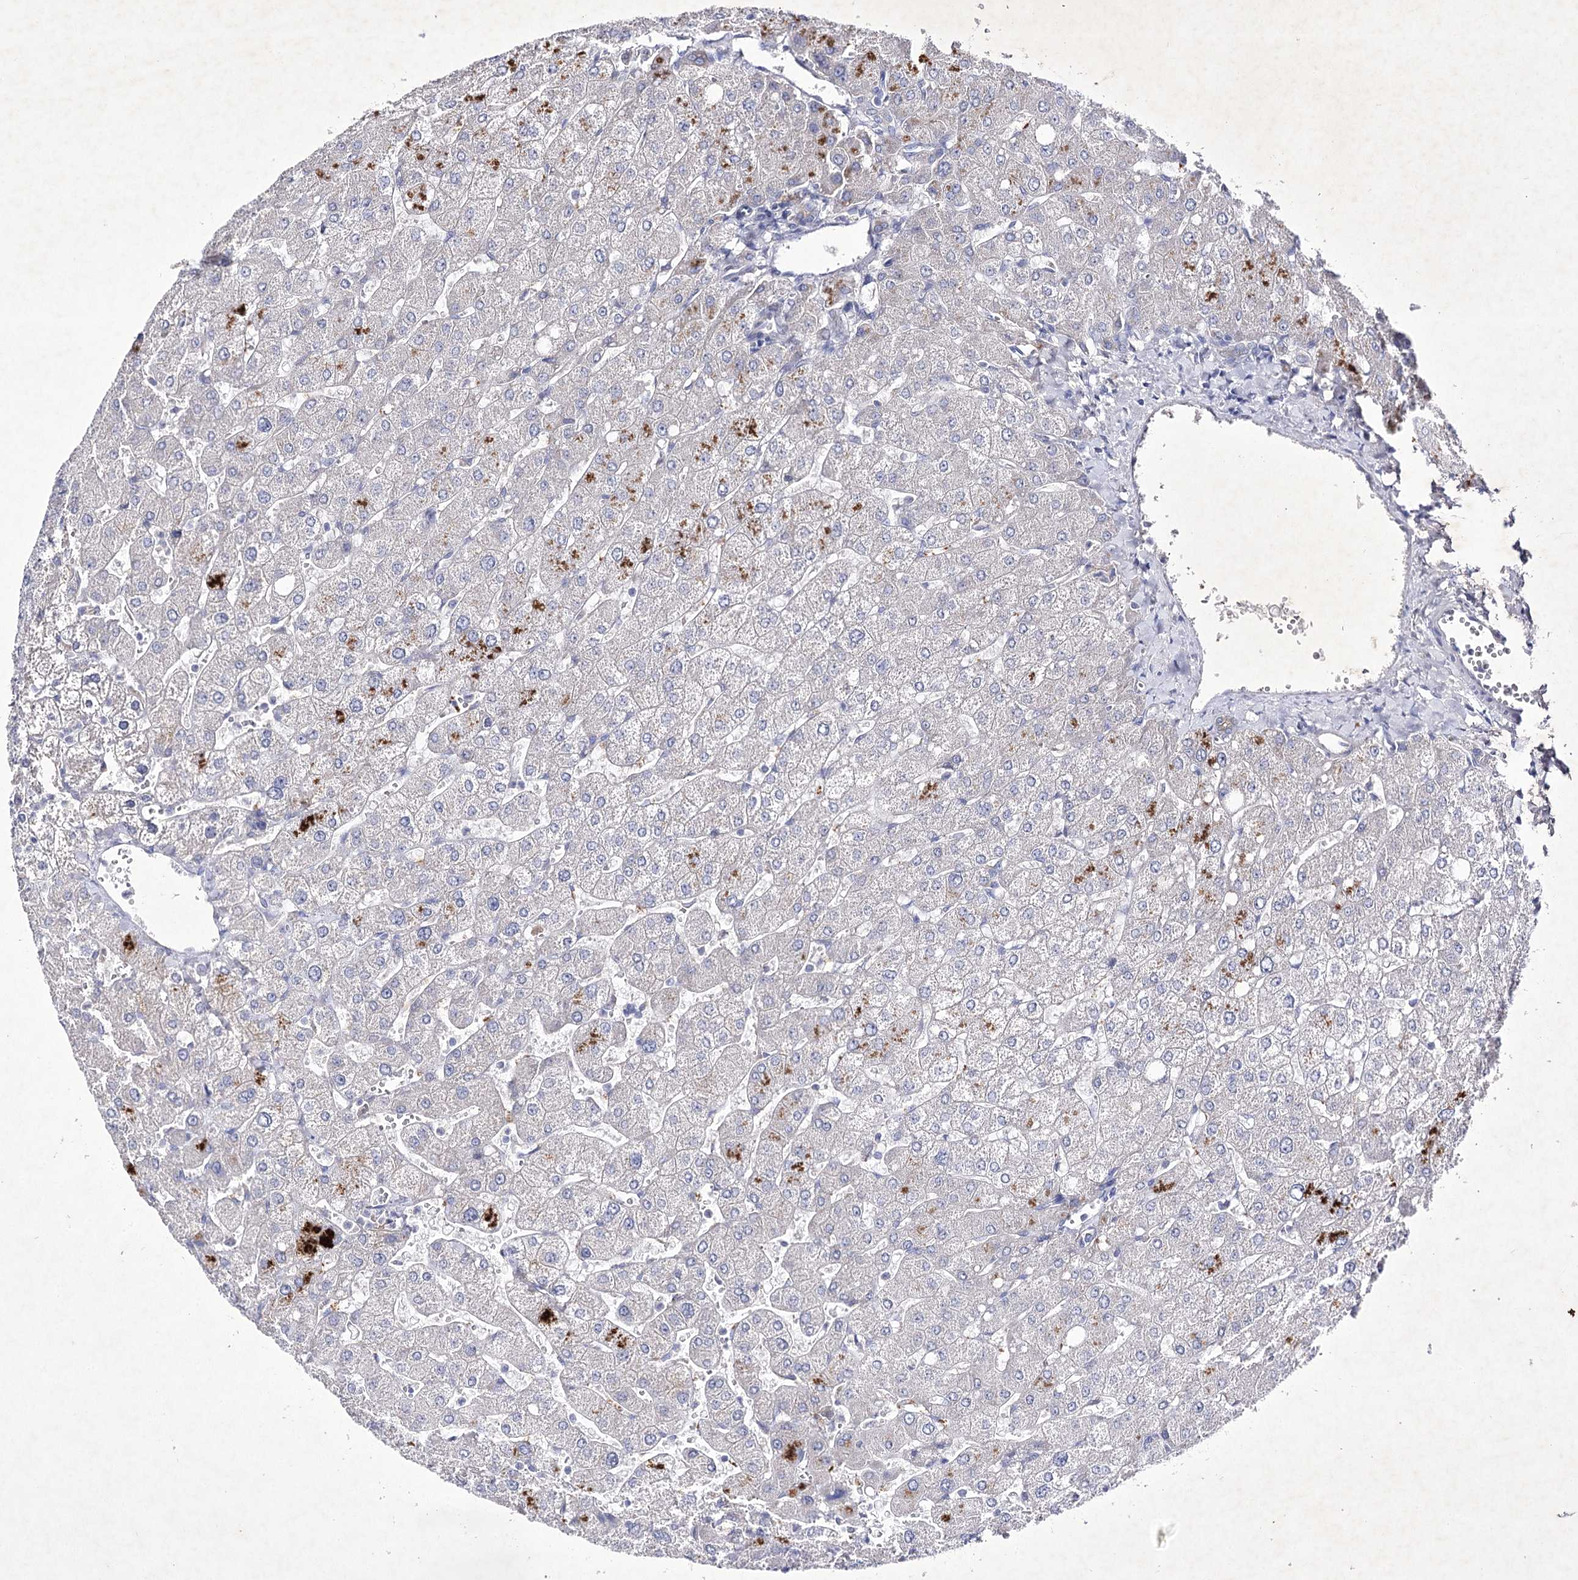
{"staining": {"intensity": "negative", "quantity": "none", "location": "none"}, "tissue": "liver", "cell_type": "Cholangiocytes", "image_type": "normal", "snomed": [{"axis": "morphology", "description": "Normal tissue, NOS"}, {"axis": "topography", "description": "Liver"}], "caption": "This is an immunohistochemistry micrograph of benign human liver. There is no expression in cholangiocytes.", "gene": "COX15", "patient": {"sex": "male", "age": 55}}